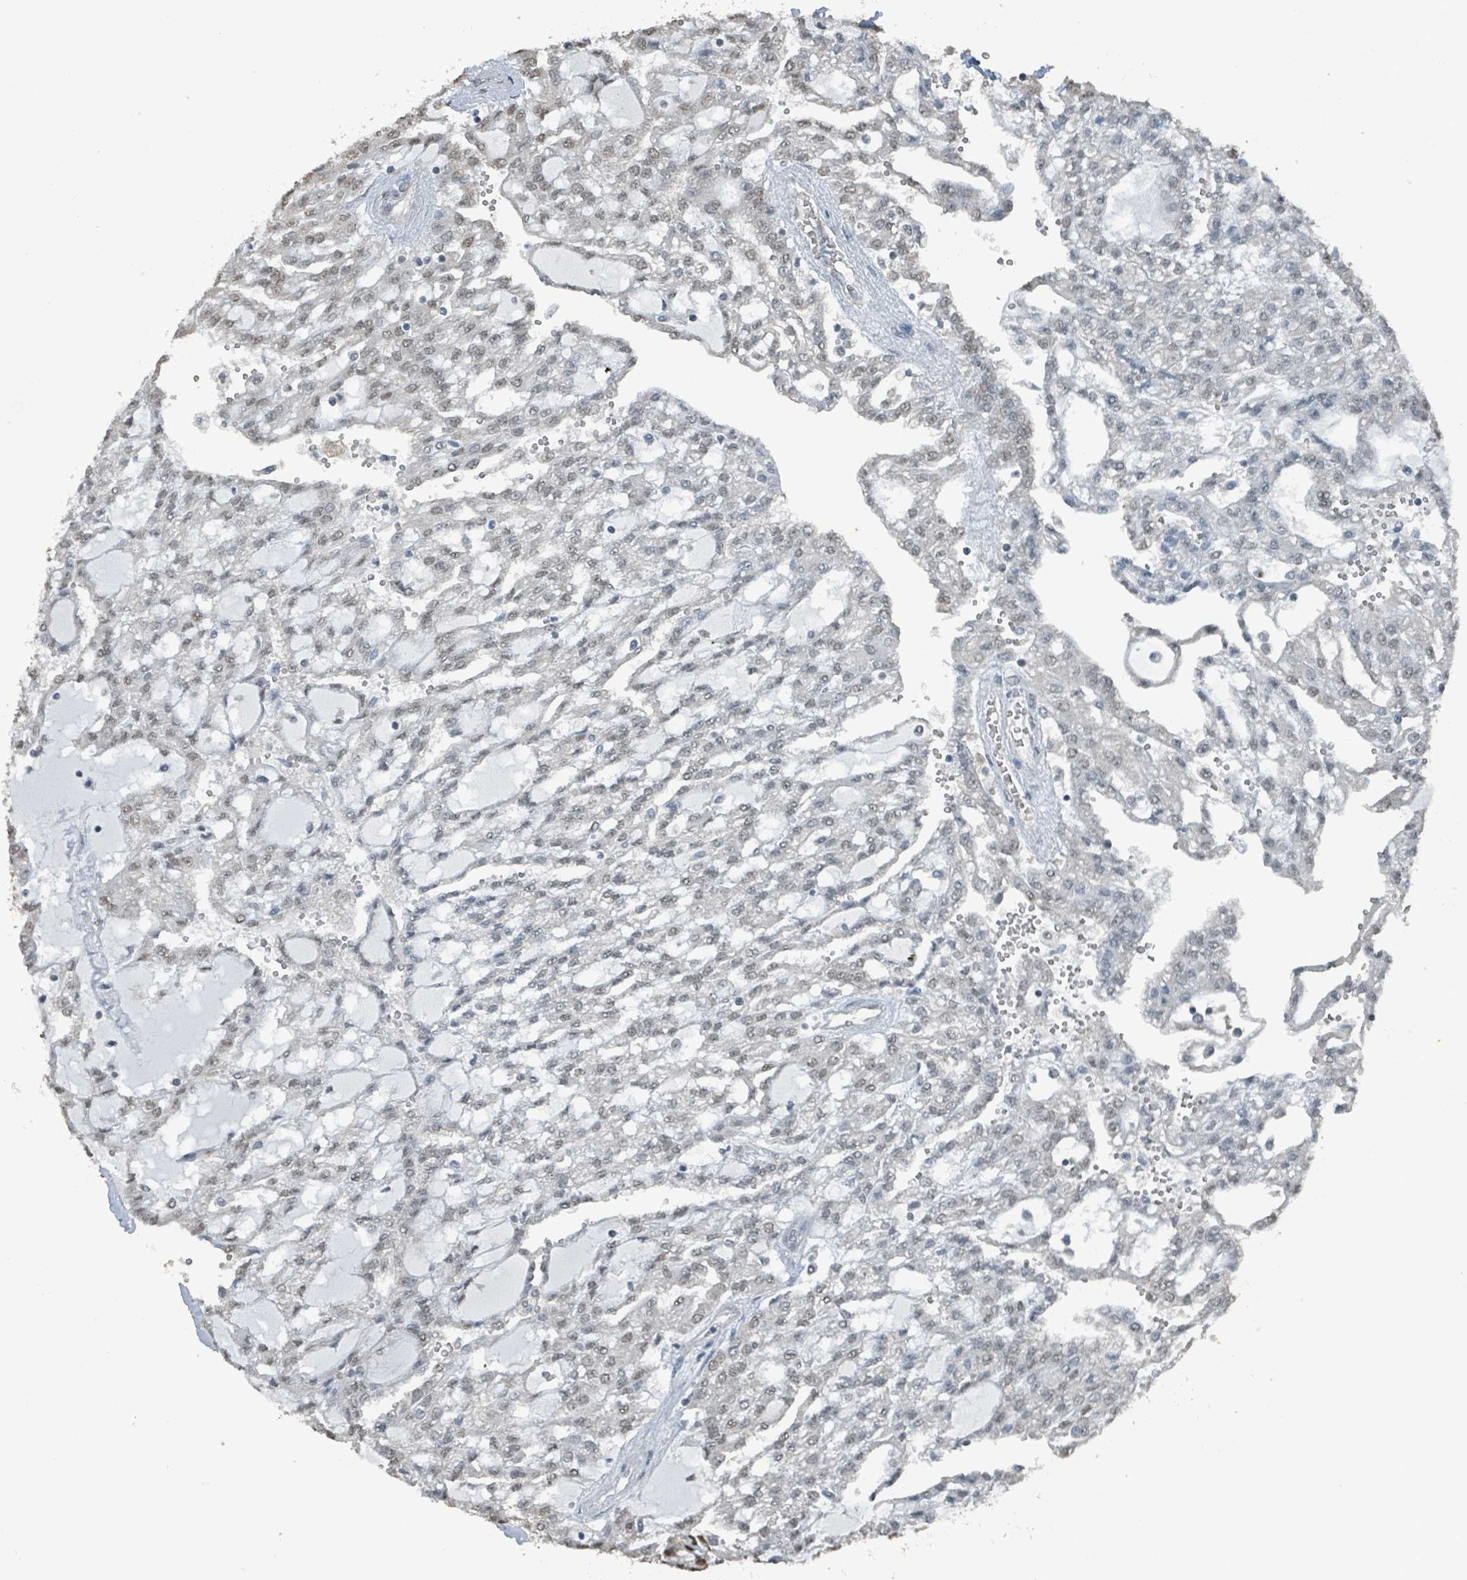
{"staining": {"intensity": "weak", "quantity": ">75%", "location": "nuclear"}, "tissue": "renal cancer", "cell_type": "Tumor cells", "image_type": "cancer", "snomed": [{"axis": "morphology", "description": "Adenocarcinoma, NOS"}, {"axis": "topography", "description": "Kidney"}], "caption": "High-power microscopy captured an immunohistochemistry (IHC) micrograph of renal adenocarcinoma, revealing weak nuclear positivity in approximately >75% of tumor cells.", "gene": "PHIP", "patient": {"sex": "male", "age": 63}}